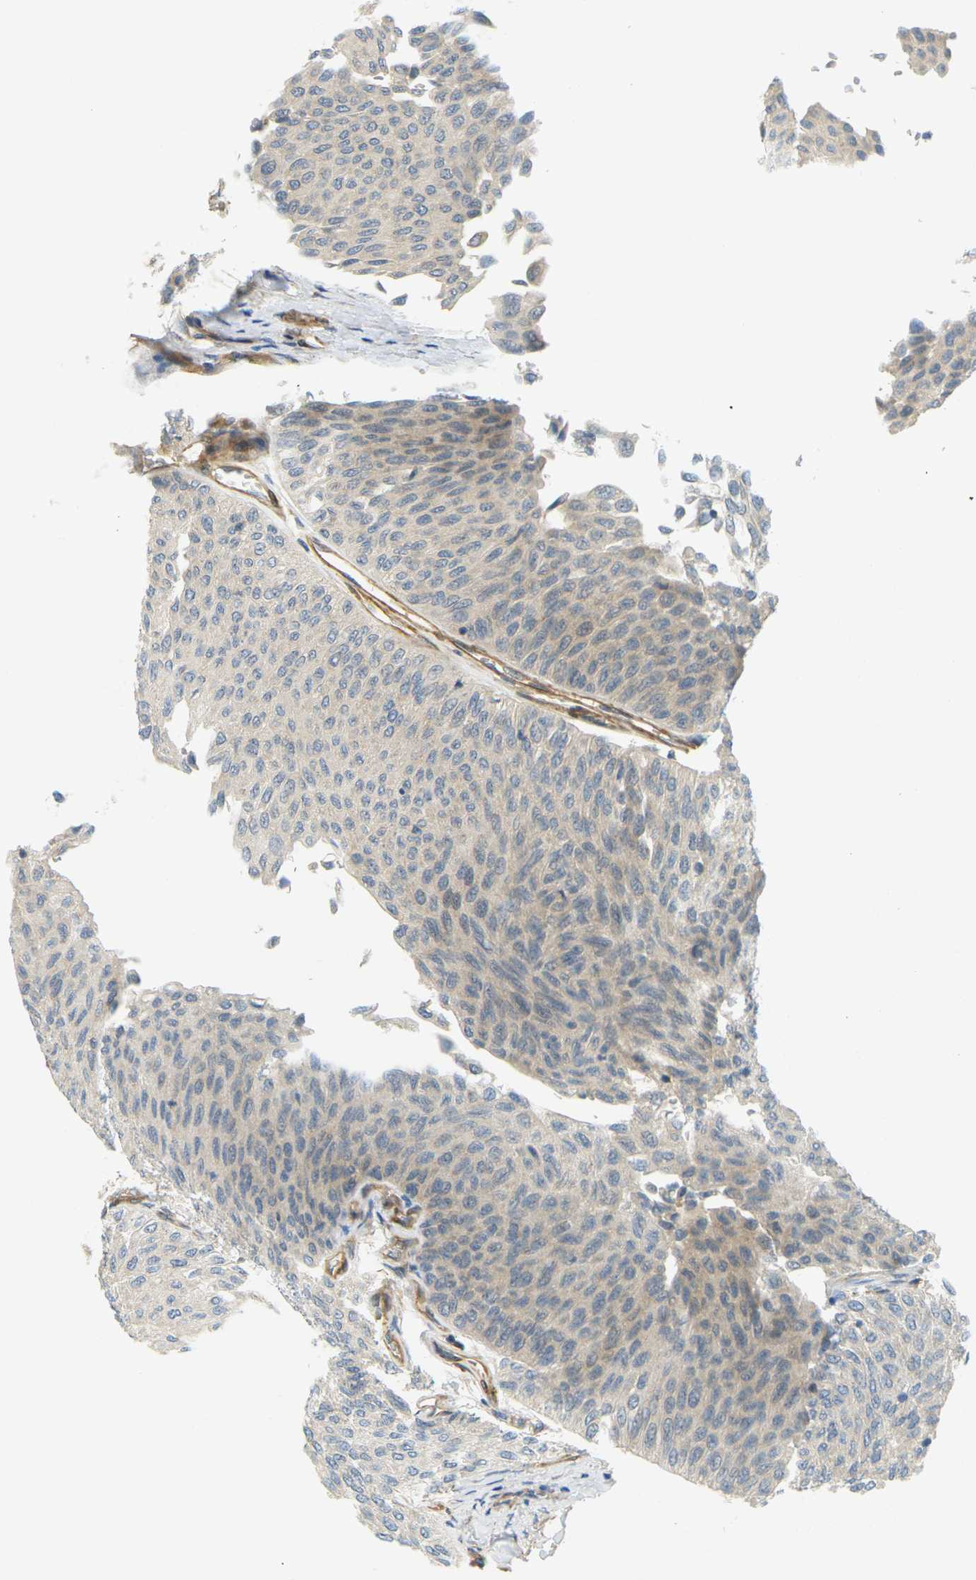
{"staining": {"intensity": "negative", "quantity": "none", "location": "none"}, "tissue": "urothelial cancer", "cell_type": "Tumor cells", "image_type": "cancer", "snomed": [{"axis": "morphology", "description": "Urothelial carcinoma, Low grade"}, {"axis": "topography", "description": "Urinary bladder"}], "caption": "There is no significant positivity in tumor cells of urothelial carcinoma (low-grade).", "gene": "CYTH3", "patient": {"sex": "male", "age": 78}}